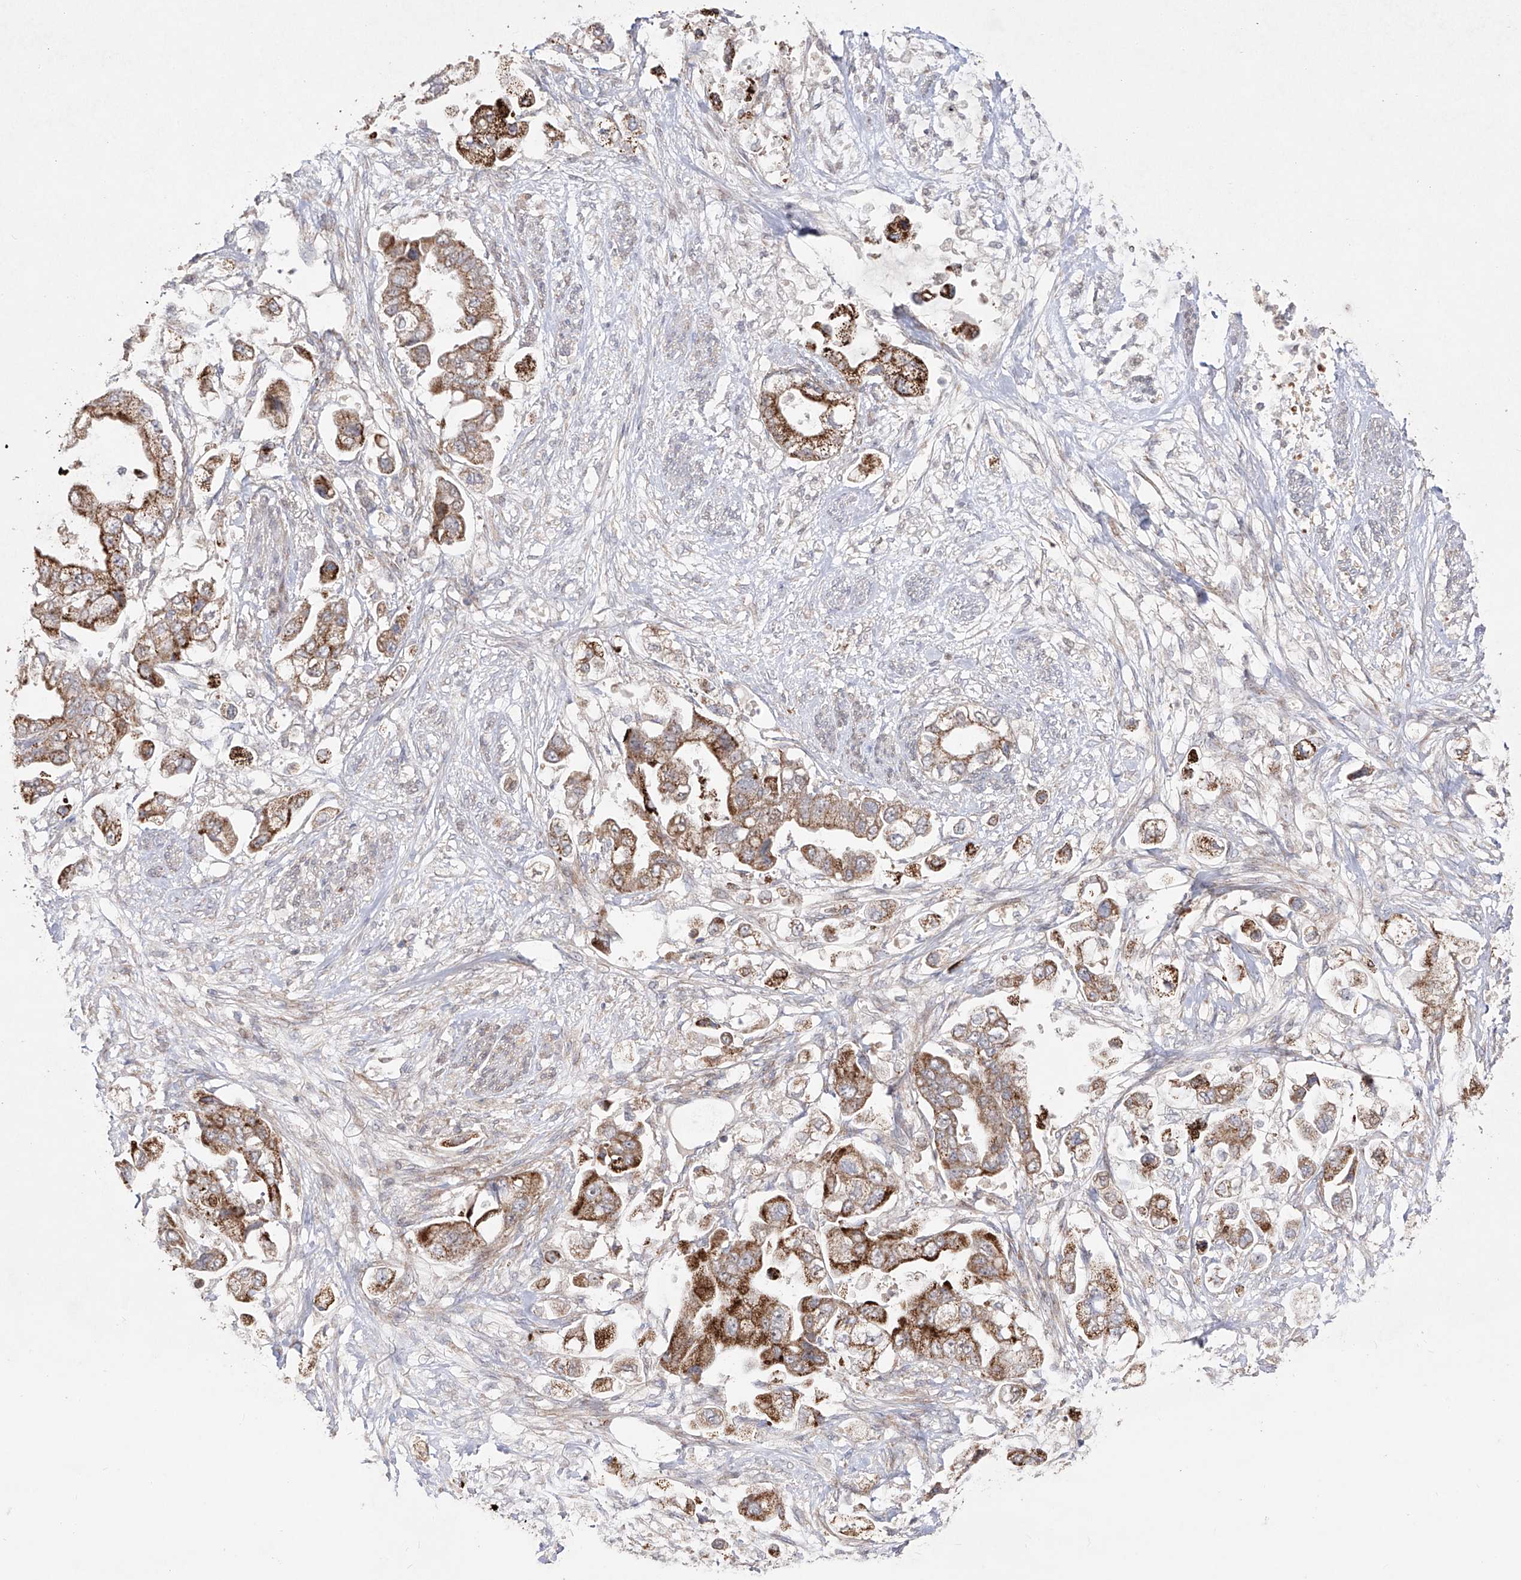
{"staining": {"intensity": "moderate", "quantity": ">75%", "location": "cytoplasmic/membranous"}, "tissue": "stomach cancer", "cell_type": "Tumor cells", "image_type": "cancer", "snomed": [{"axis": "morphology", "description": "Adenocarcinoma, NOS"}, {"axis": "topography", "description": "Stomach"}], "caption": "Stomach adenocarcinoma stained with DAB (3,3'-diaminobenzidine) immunohistochemistry (IHC) demonstrates medium levels of moderate cytoplasmic/membranous staining in approximately >75% of tumor cells.", "gene": "YKT6", "patient": {"sex": "male", "age": 62}}